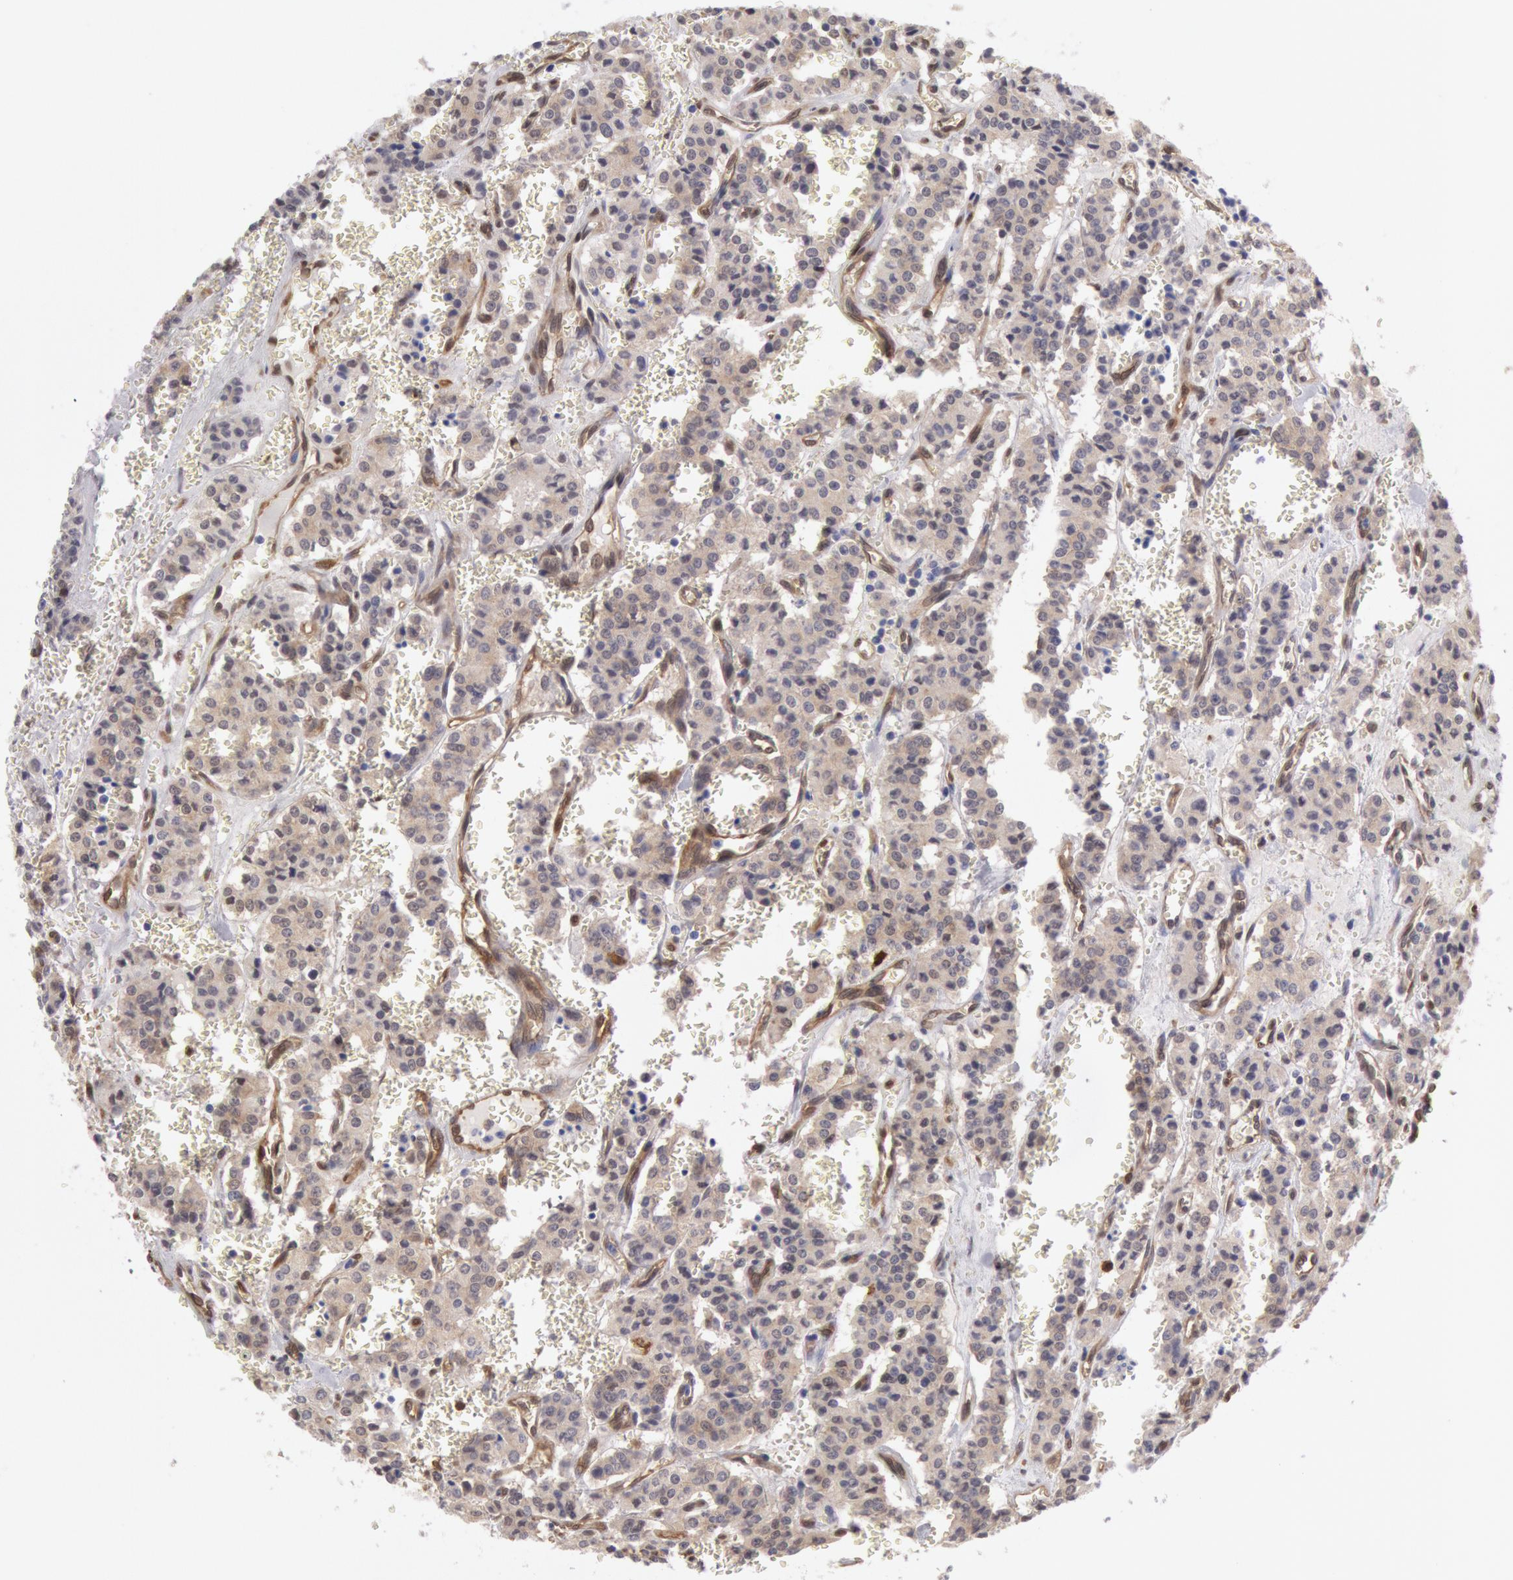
{"staining": {"intensity": "negative", "quantity": "none", "location": "none"}, "tissue": "carcinoid", "cell_type": "Tumor cells", "image_type": "cancer", "snomed": [{"axis": "morphology", "description": "Carcinoid, malignant, NOS"}, {"axis": "topography", "description": "Bronchus"}], "caption": "A photomicrograph of carcinoid stained for a protein exhibits no brown staining in tumor cells. The staining was performed using DAB to visualize the protein expression in brown, while the nuclei were stained in blue with hematoxylin (Magnification: 20x).", "gene": "CCDC50", "patient": {"sex": "male", "age": 55}}